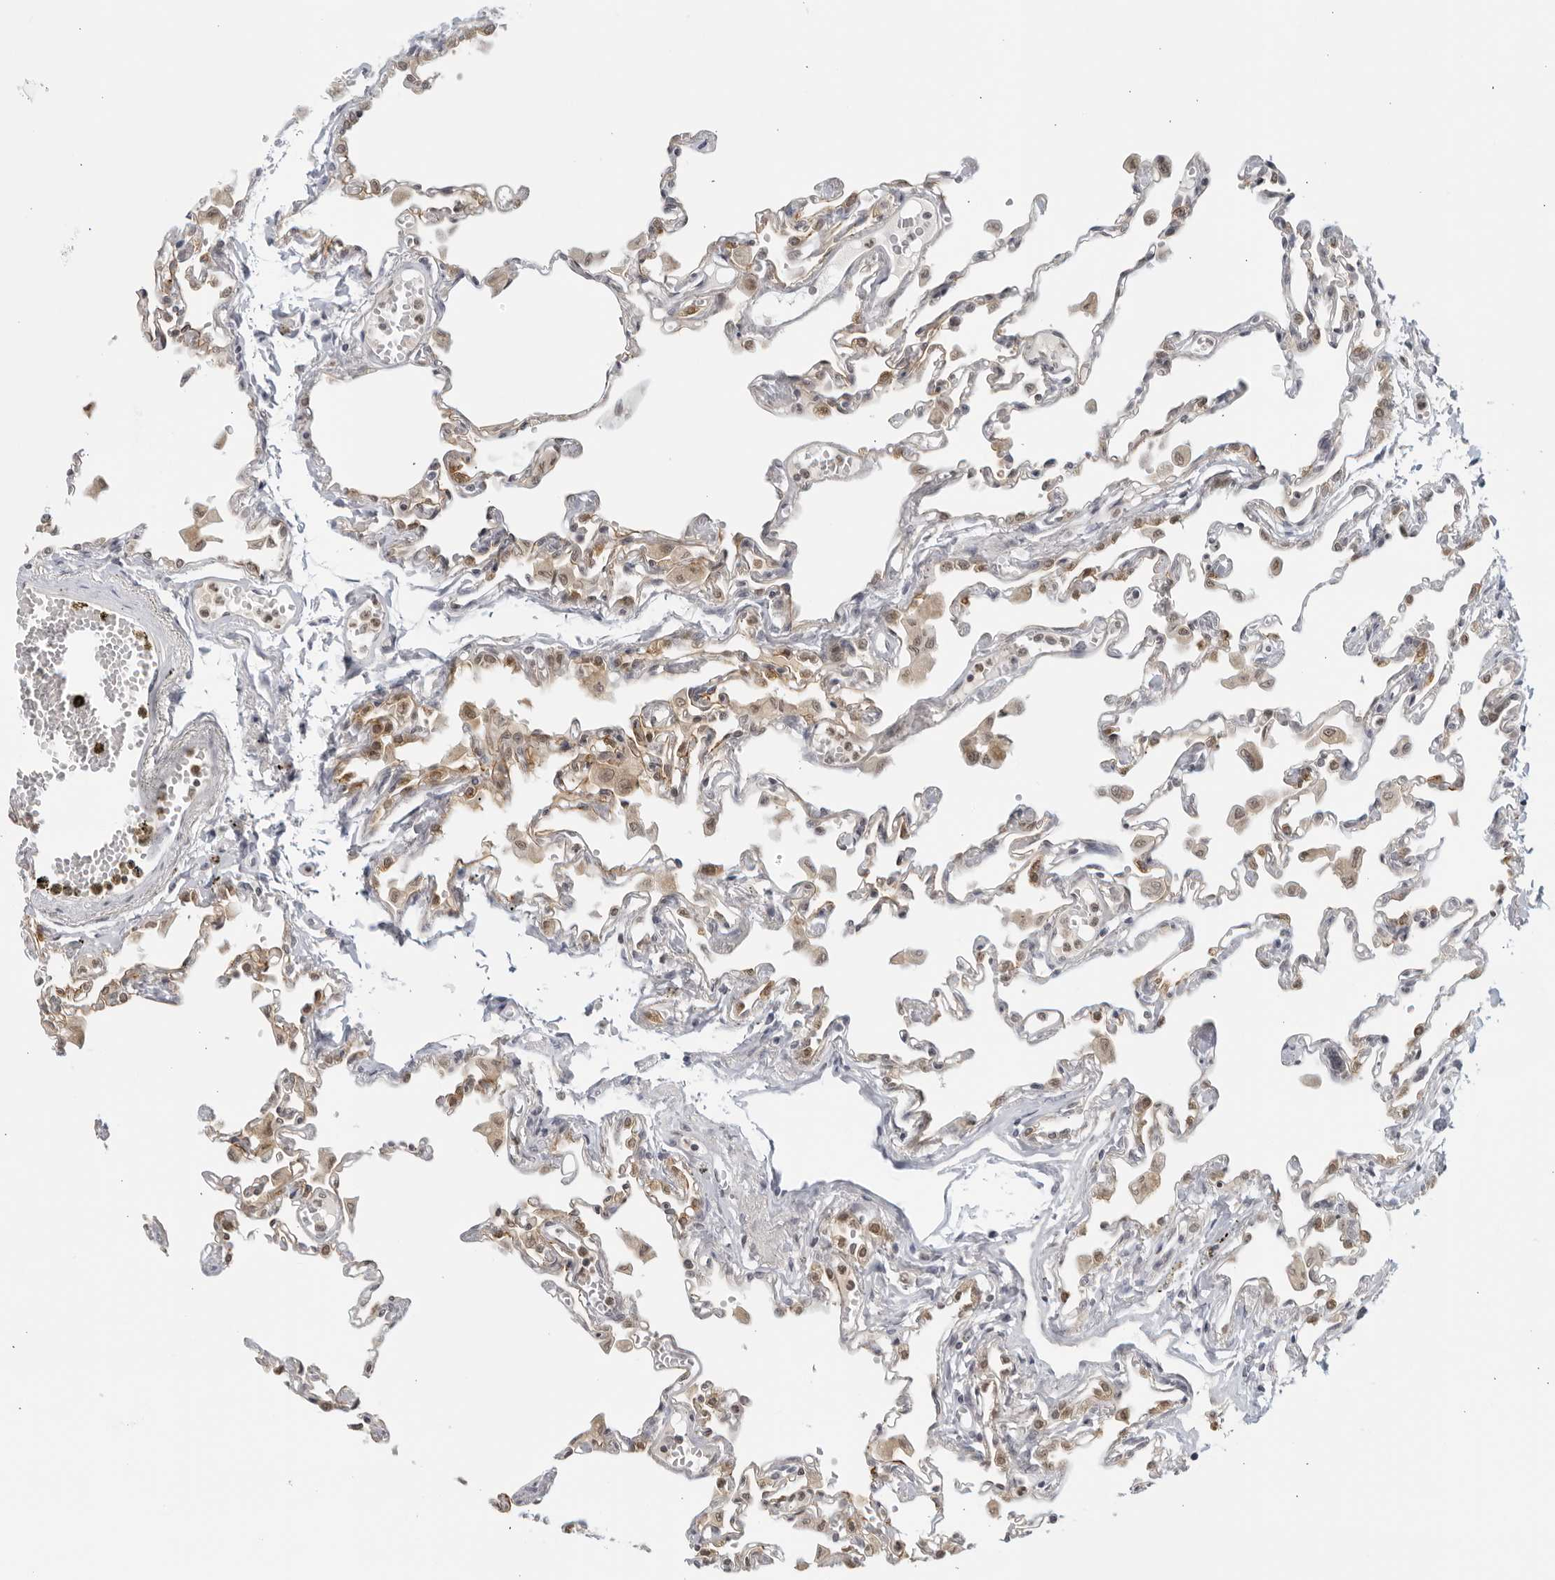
{"staining": {"intensity": "weak", "quantity": "25%-75%", "location": "cytoplasmic/membranous"}, "tissue": "lung", "cell_type": "Alveolar cells", "image_type": "normal", "snomed": [{"axis": "morphology", "description": "Normal tissue, NOS"}, {"axis": "topography", "description": "Bronchus"}, {"axis": "topography", "description": "Lung"}], "caption": "Immunohistochemistry photomicrograph of unremarkable lung stained for a protein (brown), which shows low levels of weak cytoplasmic/membranous positivity in about 25%-75% of alveolar cells.", "gene": "RAB11FIP3", "patient": {"sex": "female", "age": 49}}